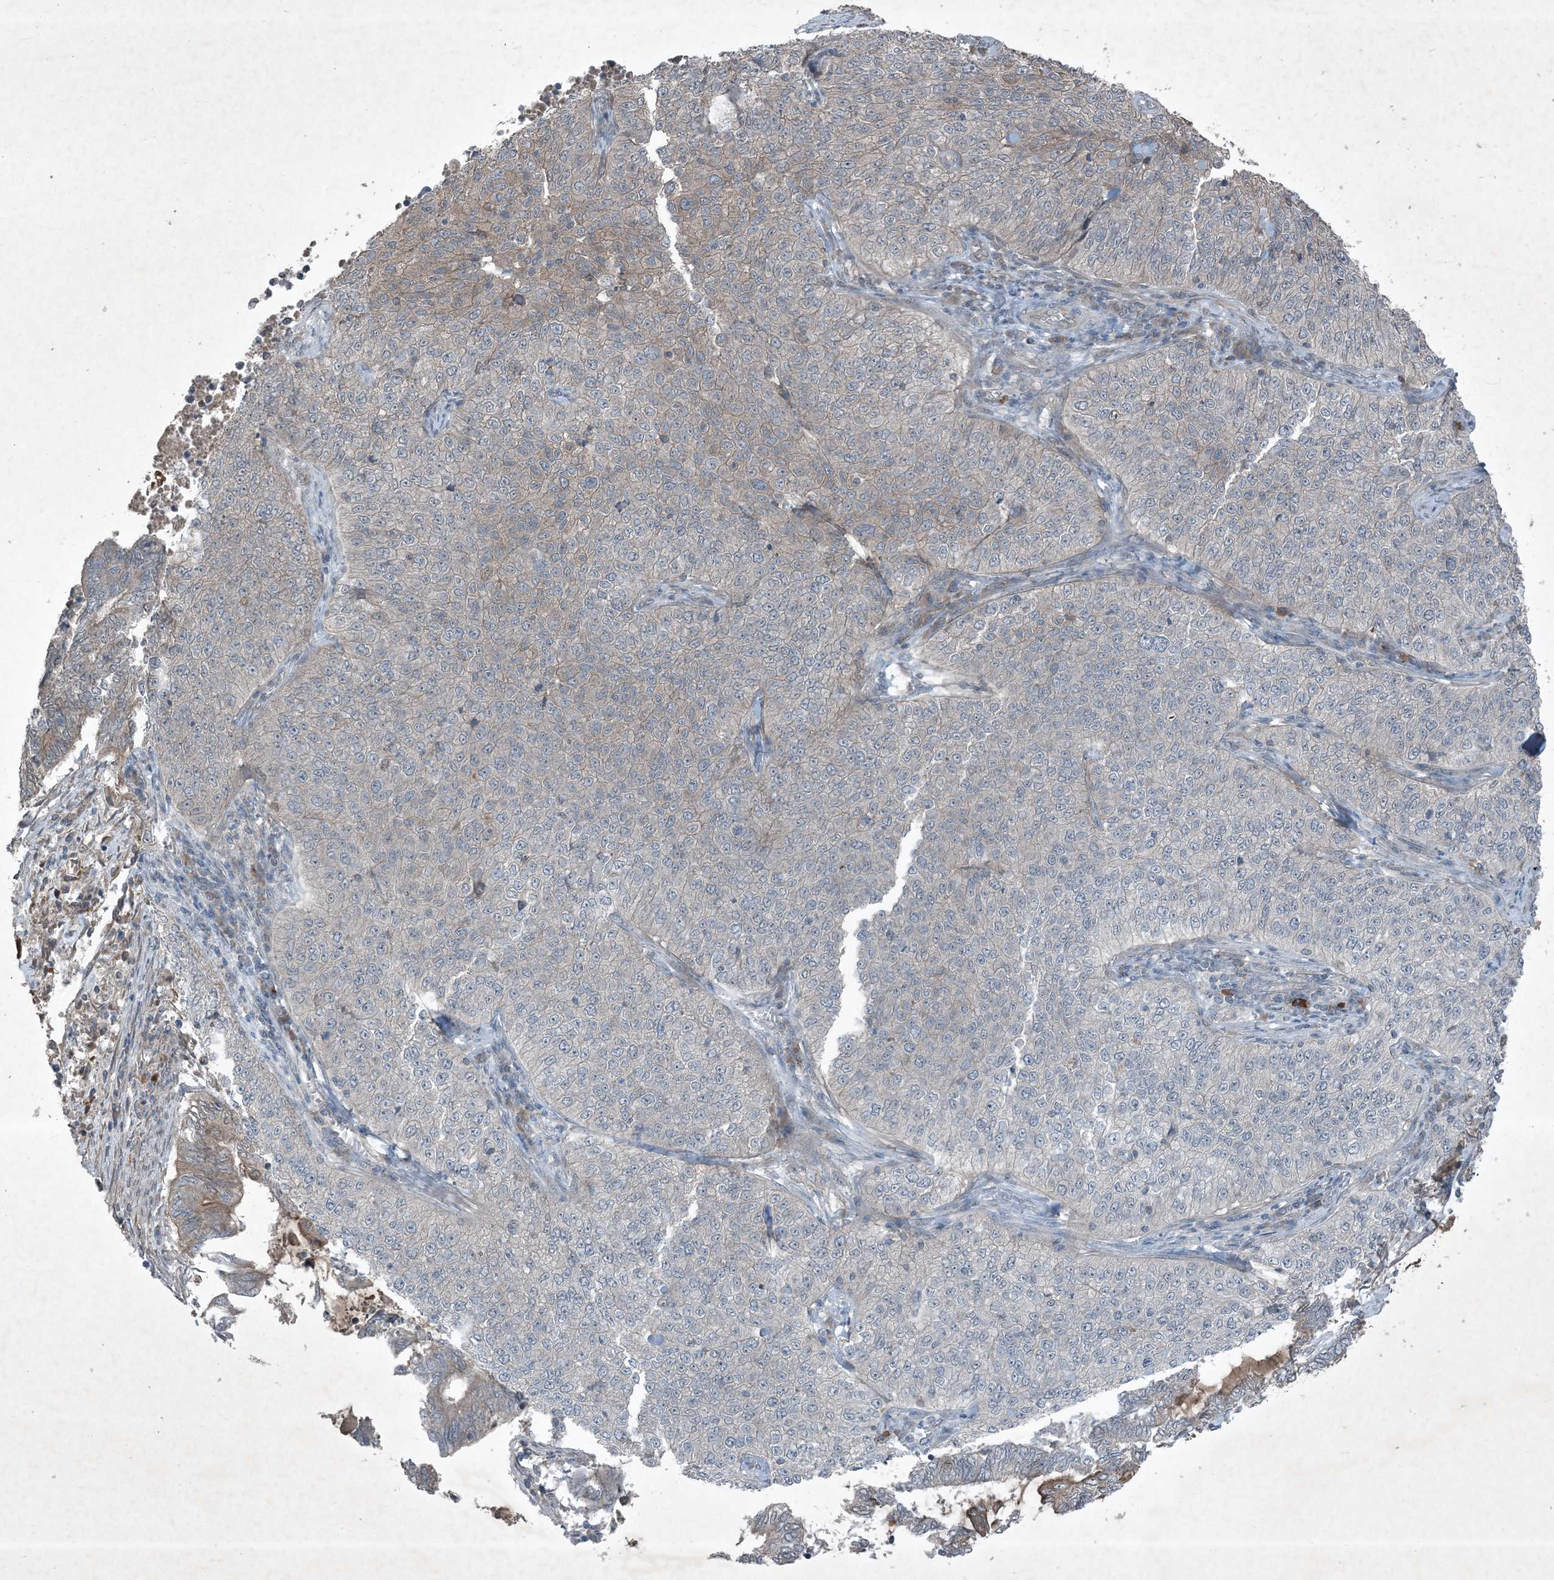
{"staining": {"intensity": "weak", "quantity": "<25%", "location": "cytoplasmic/membranous"}, "tissue": "cervical cancer", "cell_type": "Tumor cells", "image_type": "cancer", "snomed": [{"axis": "morphology", "description": "Squamous cell carcinoma, NOS"}, {"axis": "topography", "description": "Cervix"}], "caption": "A photomicrograph of cervical cancer stained for a protein displays no brown staining in tumor cells.", "gene": "MDN1", "patient": {"sex": "female", "age": 35}}